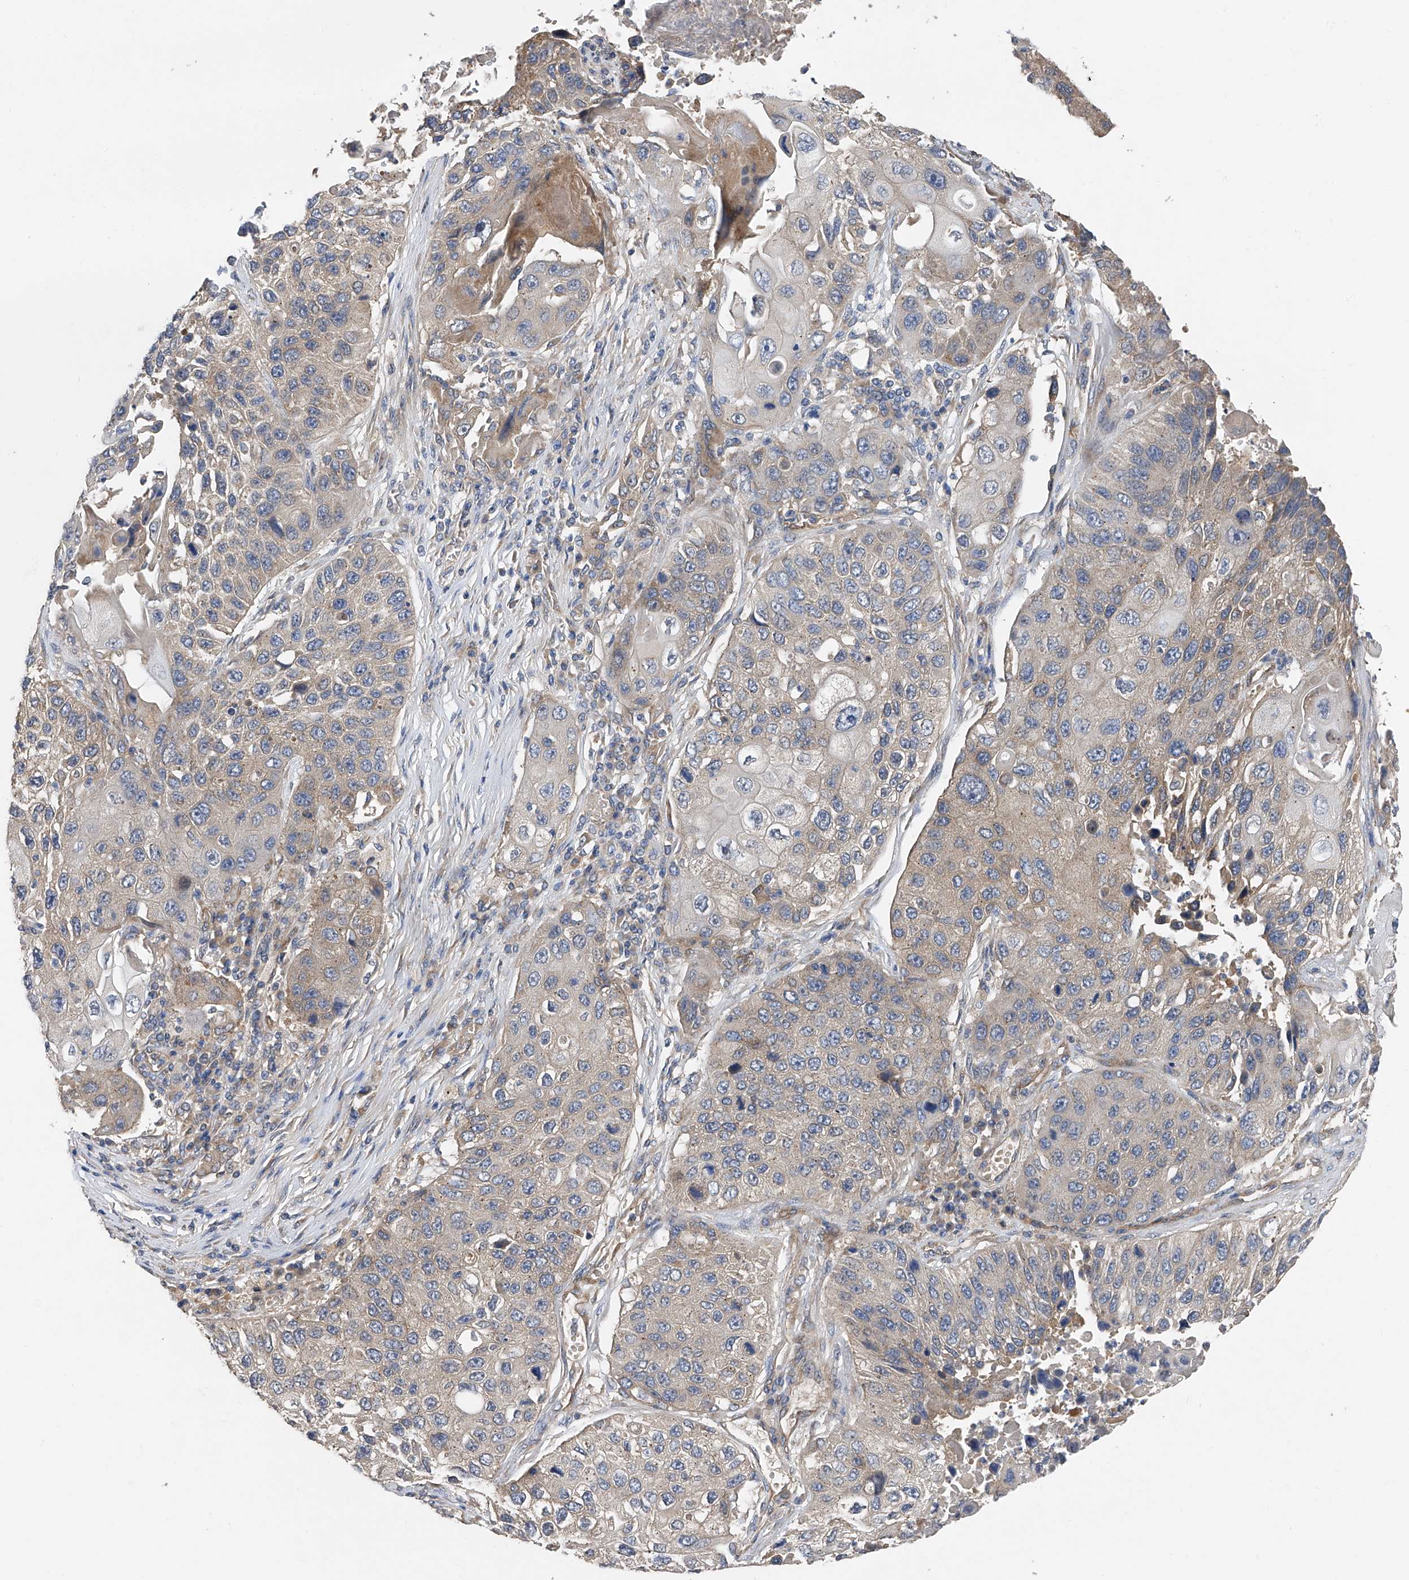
{"staining": {"intensity": "weak", "quantity": "25%-75%", "location": "cytoplasmic/membranous"}, "tissue": "lung cancer", "cell_type": "Tumor cells", "image_type": "cancer", "snomed": [{"axis": "morphology", "description": "Squamous cell carcinoma, NOS"}, {"axis": "topography", "description": "Lung"}], "caption": "Squamous cell carcinoma (lung) stained with immunohistochemistry (IHC) displays weak cytoplasmic/membranous staining in approximately 25%-75% of tumor cells.", "gene": "PTK2", "patient": {"sex": "male", "age": 61}}